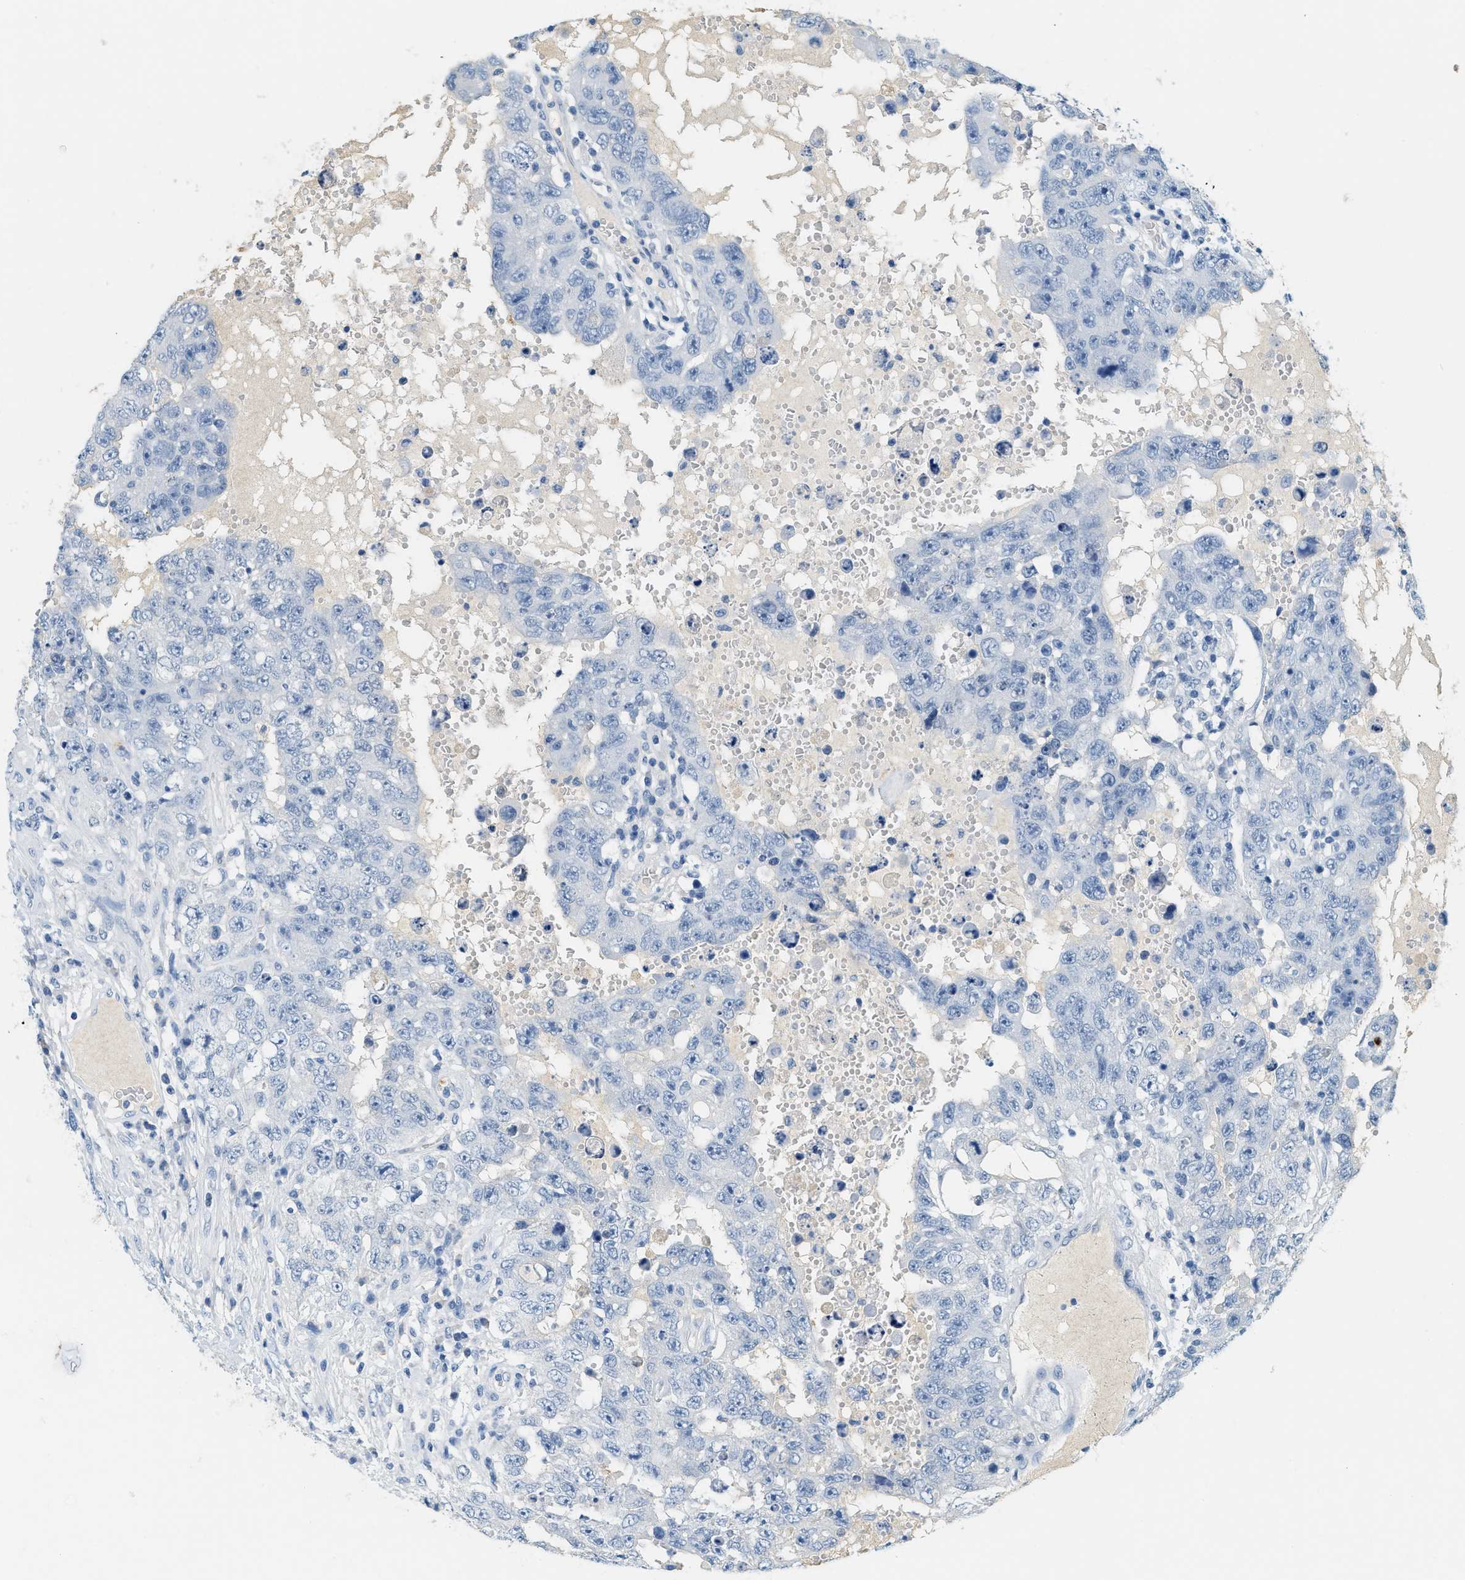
{"staining": {"intensity": "negative", "quantity": "none", "location": "none"}, "tissue": "testis cancer", "cell_type": "Tumor cells", "image_type": "cancer", "snomed": [{"axis": "morphology", "description": "Carcinoma, Embryonal, NOS"}, {"axis": "topography", "description": "Testis"}], "caption": "Human embryonal carcinoma (testis) stained for a protein using IHC exhibits no staining in tumor cells.", "gene": "LCN2", "patient": {"sex": "male", "age": 26}}